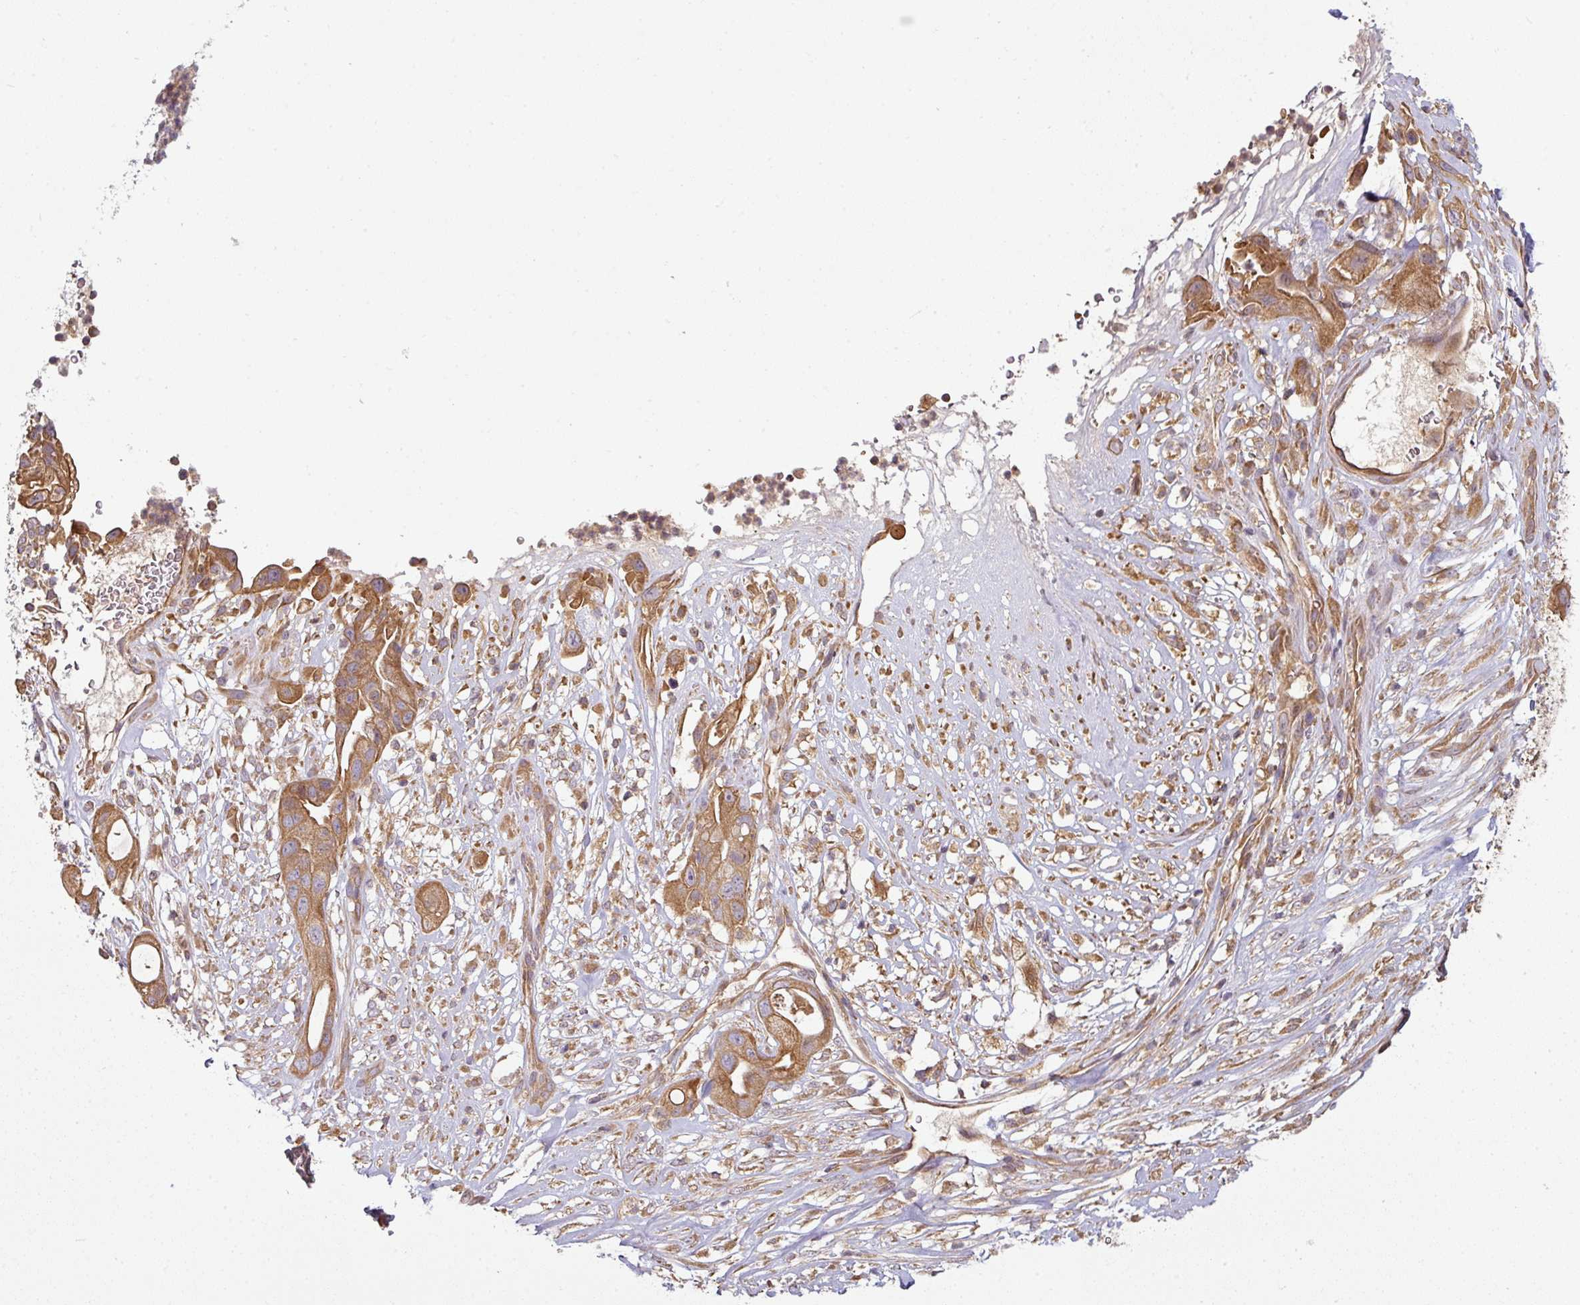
{"staining": {"intensity": "moderate", "quantity": ">75%", "location": "cytoplasmic/membranous"}, "tissue": "pancreatic cancer", "cell_type": "Tumor cells", "image_type": "cancer", "snomed": [{"axis": "morphology", "description": "Adenocarcinoma, NOS"}, {"axis": "topography", "description": "Pancreas"}], "caption": "Brown immunohistochemical staining in human pancreatic cancer demonstrates moderate cytoplasmic/membranous positivity in about >75% of tumor cells.", "gene": "RNF31", "patient": {"sex": "male", "age": 44}}